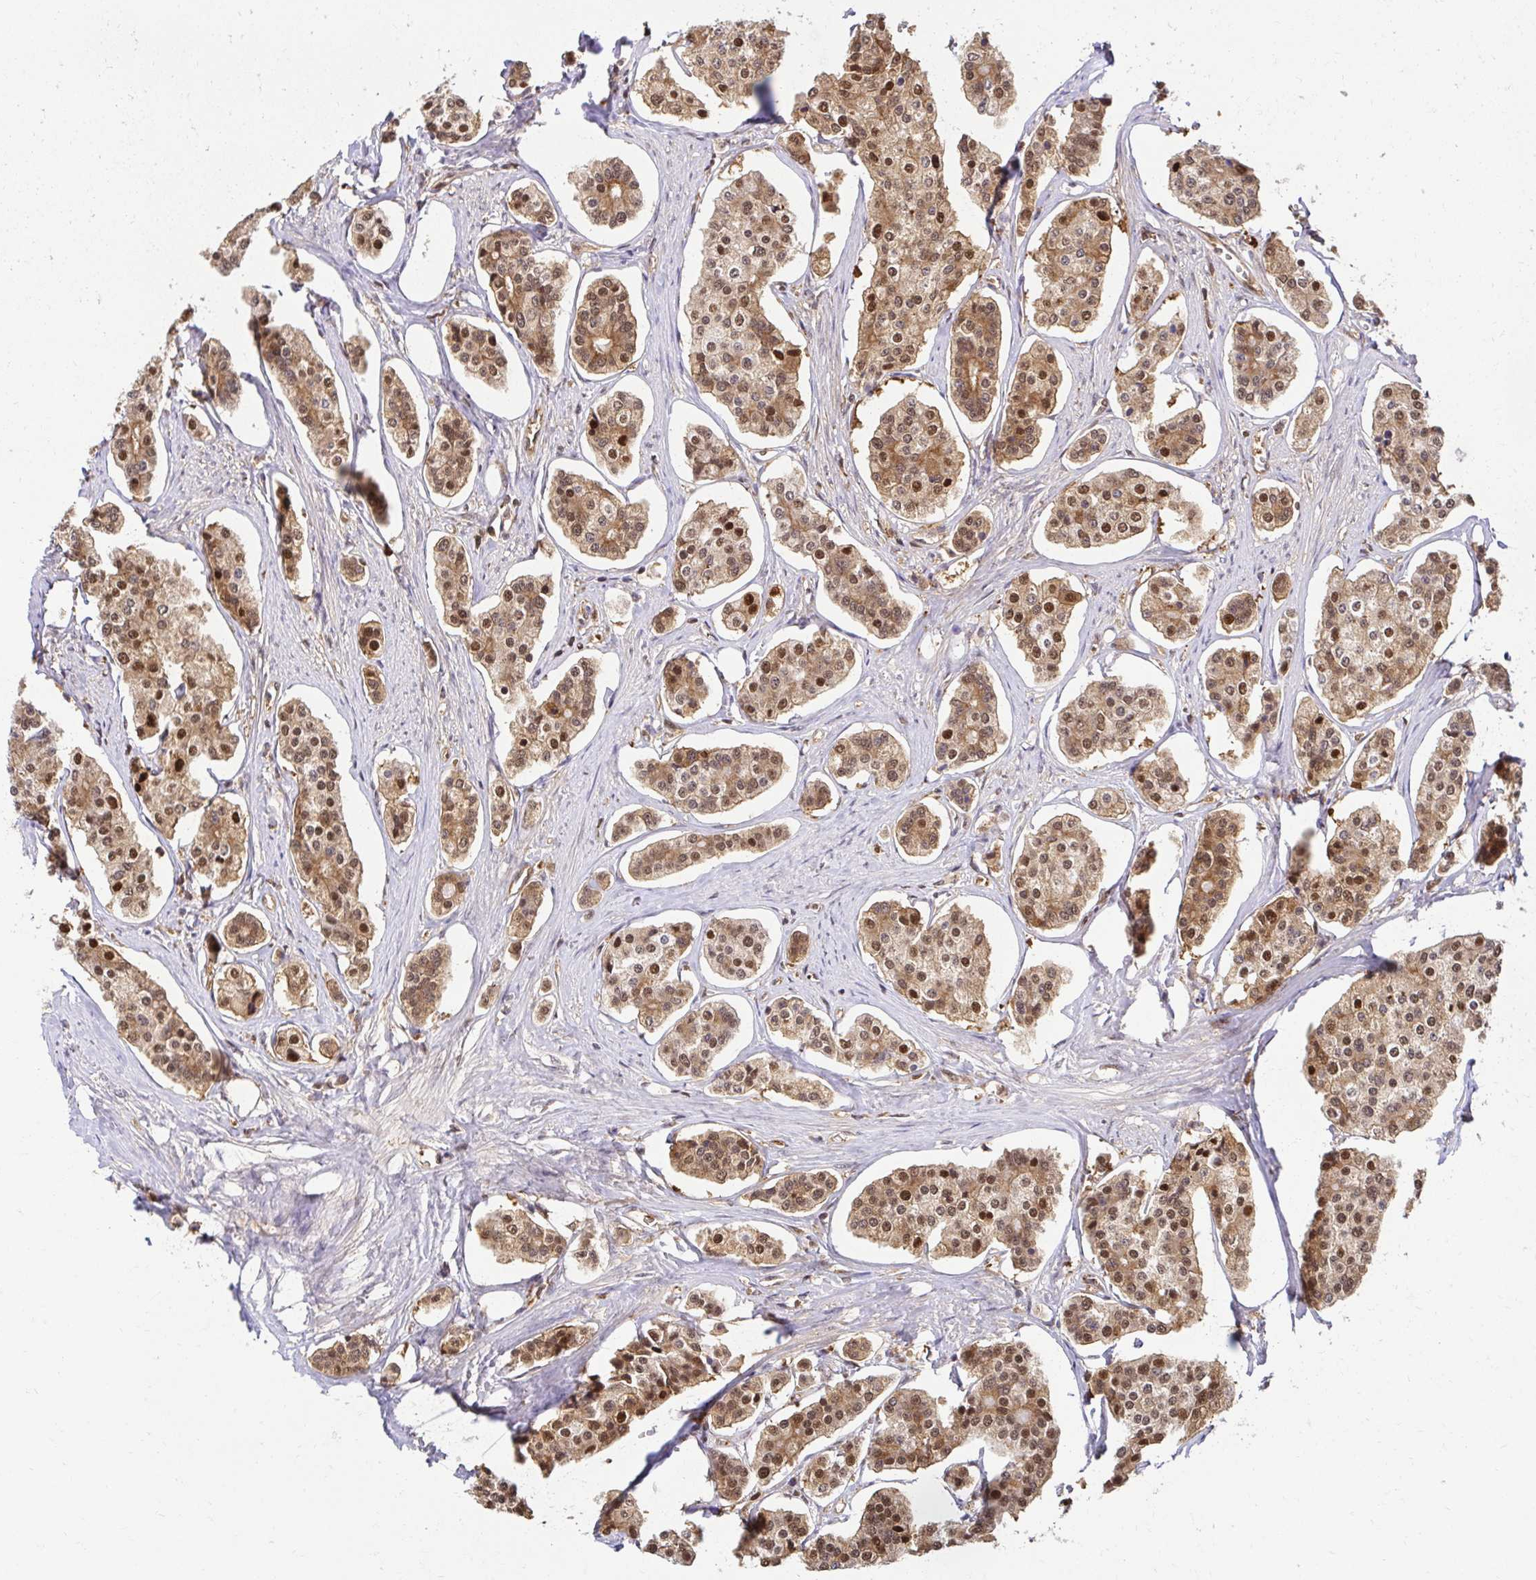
{"staining": {"intensity": "moderate", "quantity": ">75%", "location": "cytoplasmic/membranous,nuclear"}, "tissue": "carcinoid", "cell_type": "Tumor cells", "image_type": "cancer", "snomed": [{"axis": "morphology", "description": "Carcinoid, malignant, NOS"}, {"axis": "topography", "description": "Small intestine"}], "caption": "Immunohistochemistry (IHC) (DAB) staining of human carcinoid reveals moderate cytoplasmic/membranous and nuclear protein positivity in approximately >75% of tumor cells.", "gene": "PSMA4", "patient": {"sex": "female", "age": 65}}